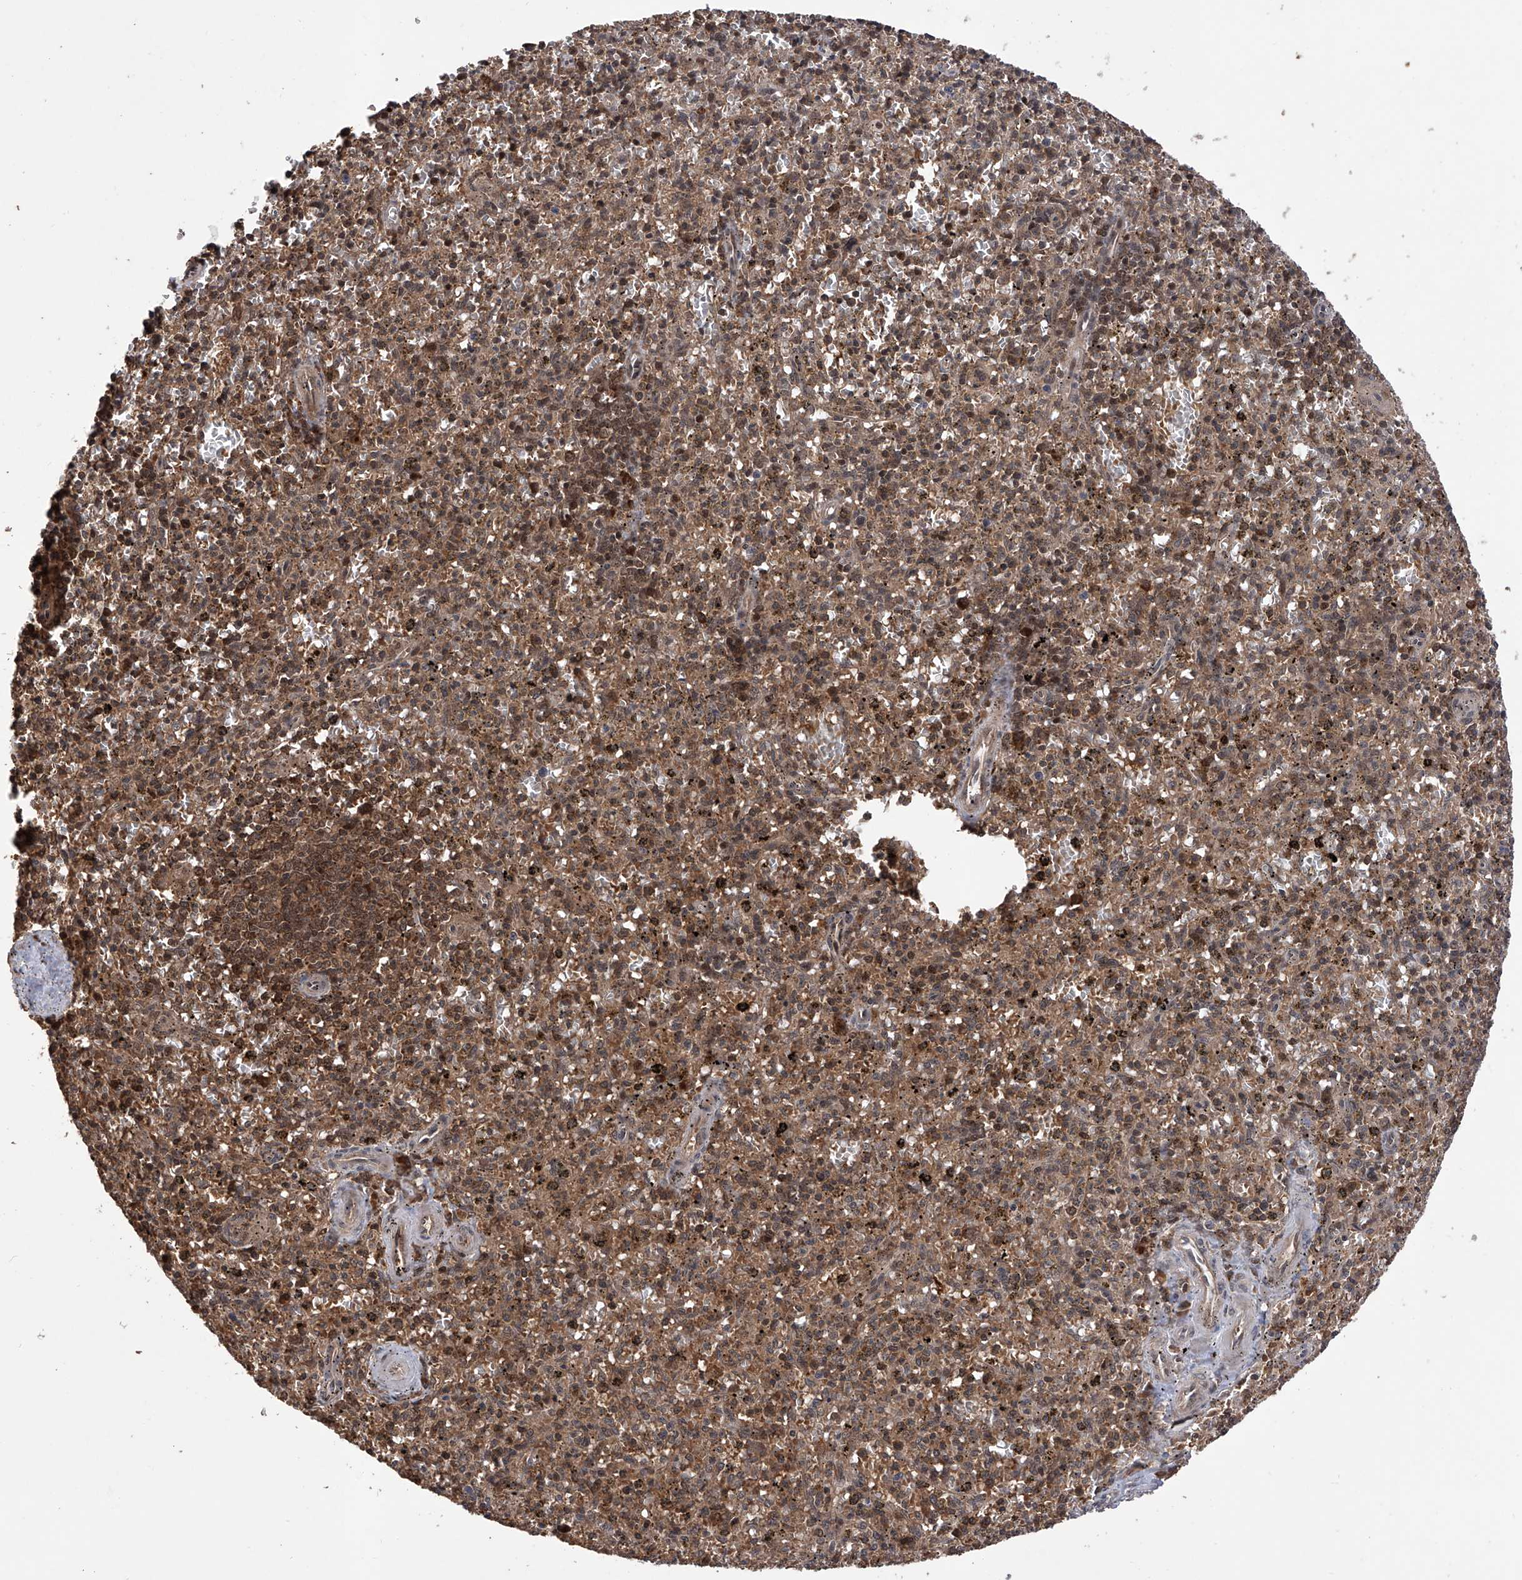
{"staining": {"intensity": "moderate", "quantity": "25%-75%", "location": "cytoplasmic/membranous,nuclear"}, "tissue": "spleen", "cell_type": "Cells in red pulp", "image_type": "normal", "snomed": [{"axis": "morphology", "description": "Normal tissue, NOS"}, {"axis": "topography", "description": "Spleen"}], "caption": "This photomicrograph reveals IHC staining of unremarkable human spleen, with medium moderate cytoplasmic/membranous,nuclear expression in about 25%-75% of cells in red pulp.", "gene": "LYSMD4", "patient": {"sex": "male", "age": 72}}